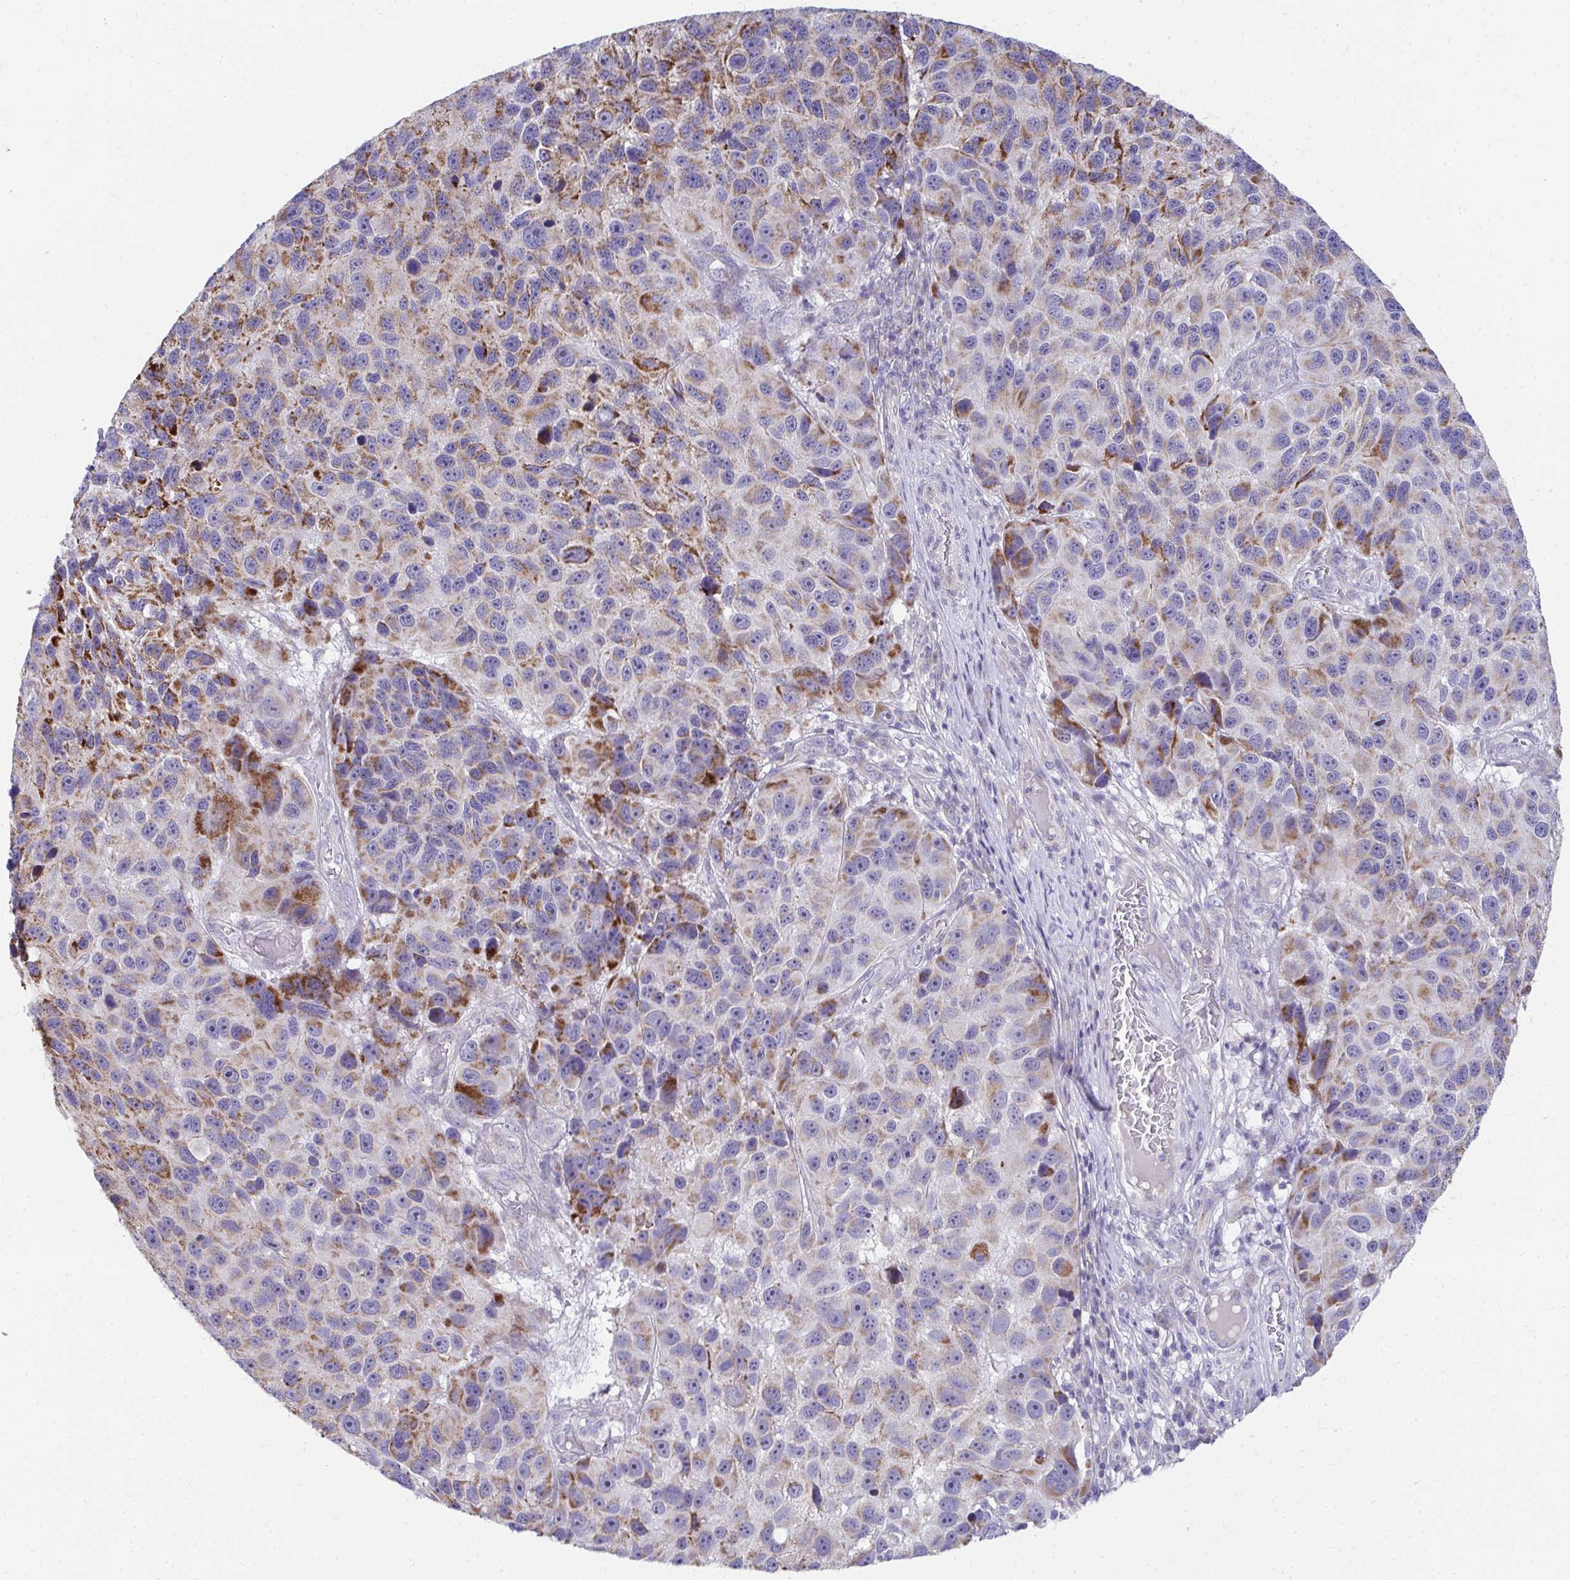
{"staining": {"intensity": "strong", "quantity": "25%-75%", "location": "cytoplasmic/membranous"}, "tissue": "melanoma", "cell_type": "Tumor cells", "image_type": "cancer", "snomed": [{"axis": "morphology", "description": "Malignant melanoma, NOS"}, {"axis": "topography", "description": "Skin"}], "caption": "Human malignant melanoma stained with a protein marker displays strong staining in tumor cells.", "gene": "PRRG3", "patient": {"sex": "male", "age": 53}}